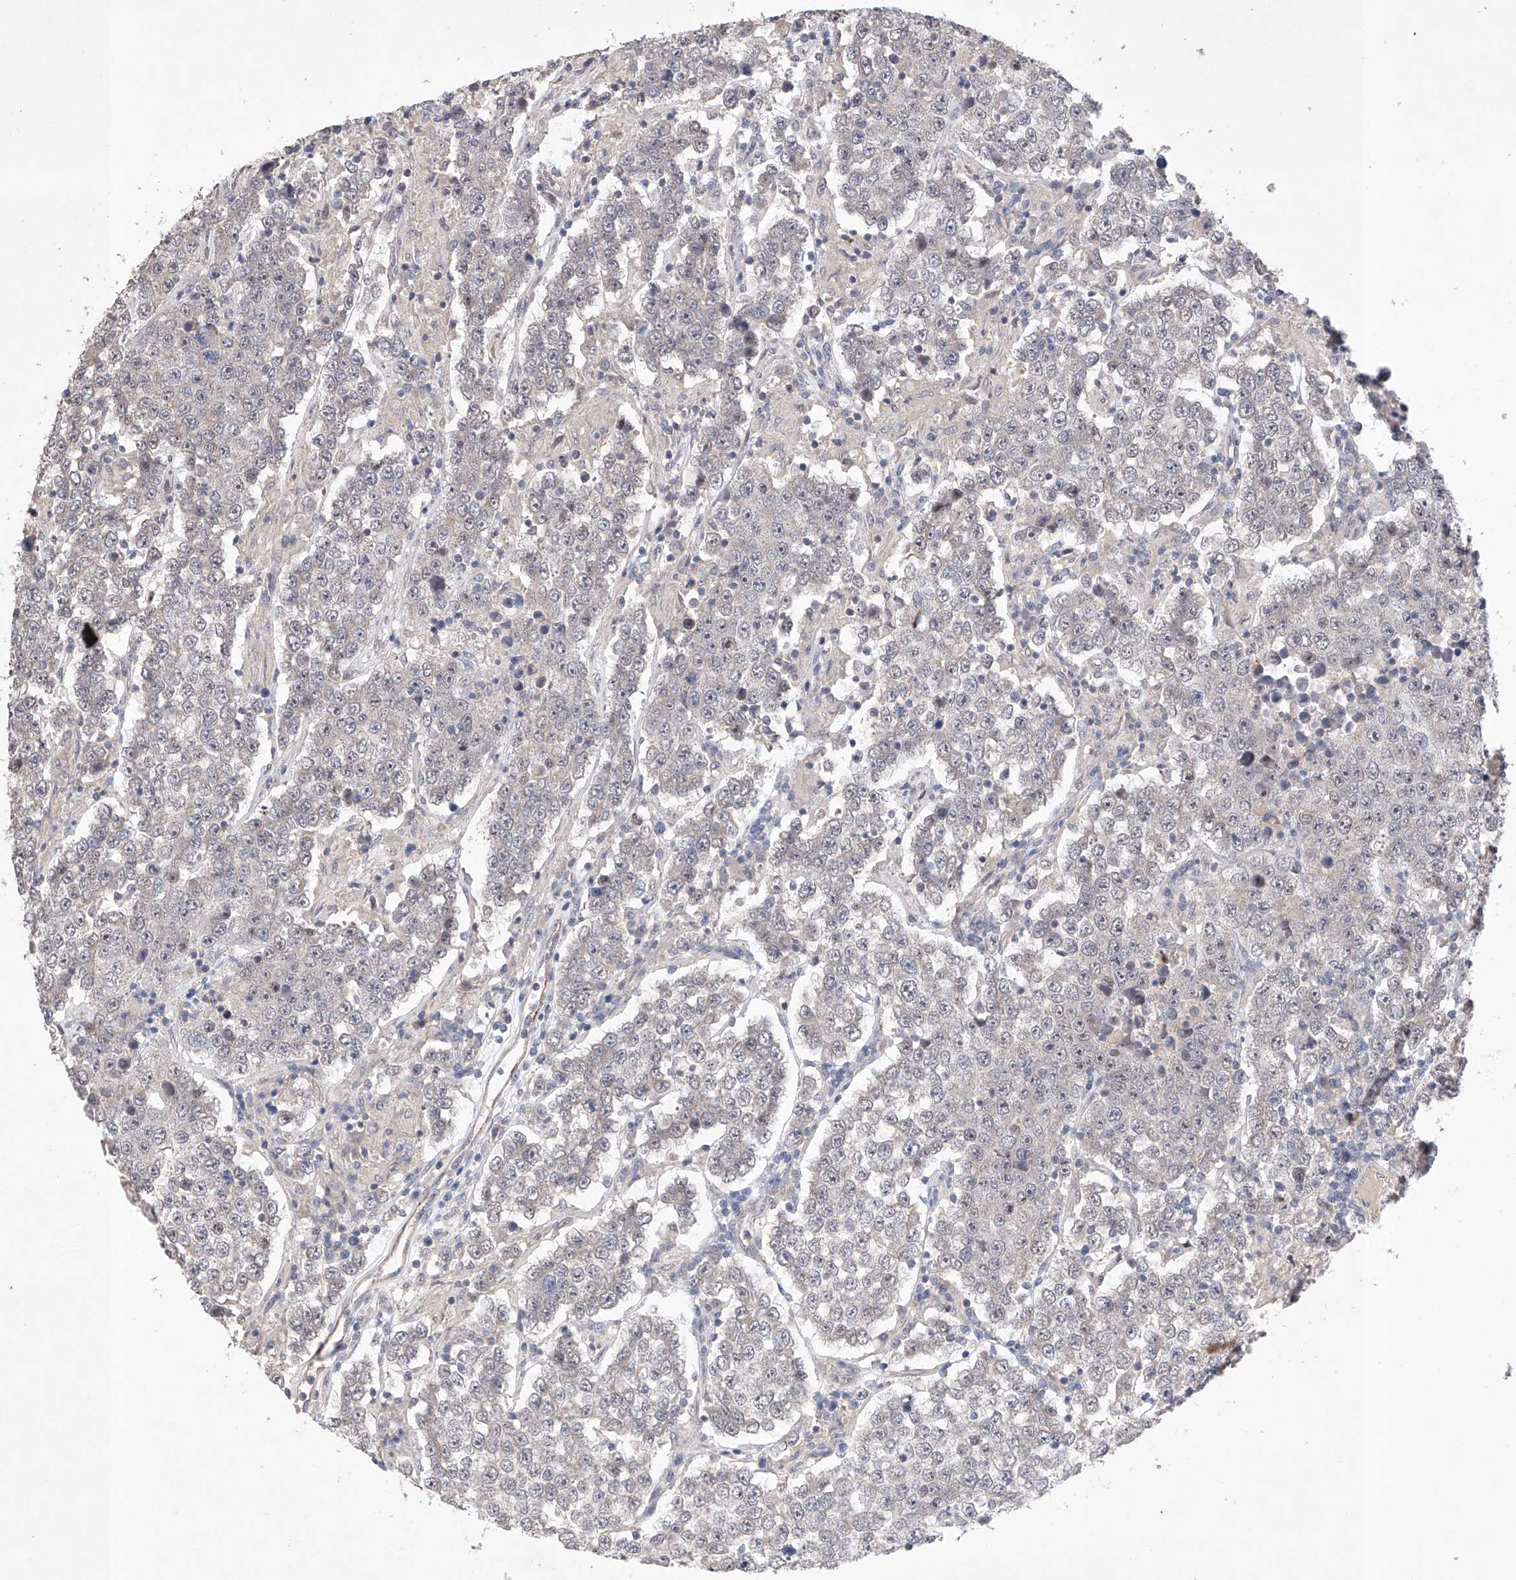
{"staining": {"intensity": "weak", "quantity": "<25%", "location": "nuclear"}, "tissue": "testis cancer", "cell_type": "Tumor cells", "image_type": "cancer", "snomed": [{"axis": "morphology", "description": "Normal tissue, NOS"}, {"axis": "morphology", "description": "Urothelial carcinoma, High grade"}, {"axis": "morphology", "description": "Seminoma, NOS"}, {"axis": "morphology", "description": "Carcinoma, Embryonal, NOS"}, {"axis": "topography", "description": "Urinary bladder"}, {"axis": "topography", "description": "Testis"}], "caption": "Human seminoma (testis) stained for a protein using immunohistochemistry shows no positivity in tumor cells.", "gene": "AFG1L", "patient": {"sex": "male", "age": 41}}